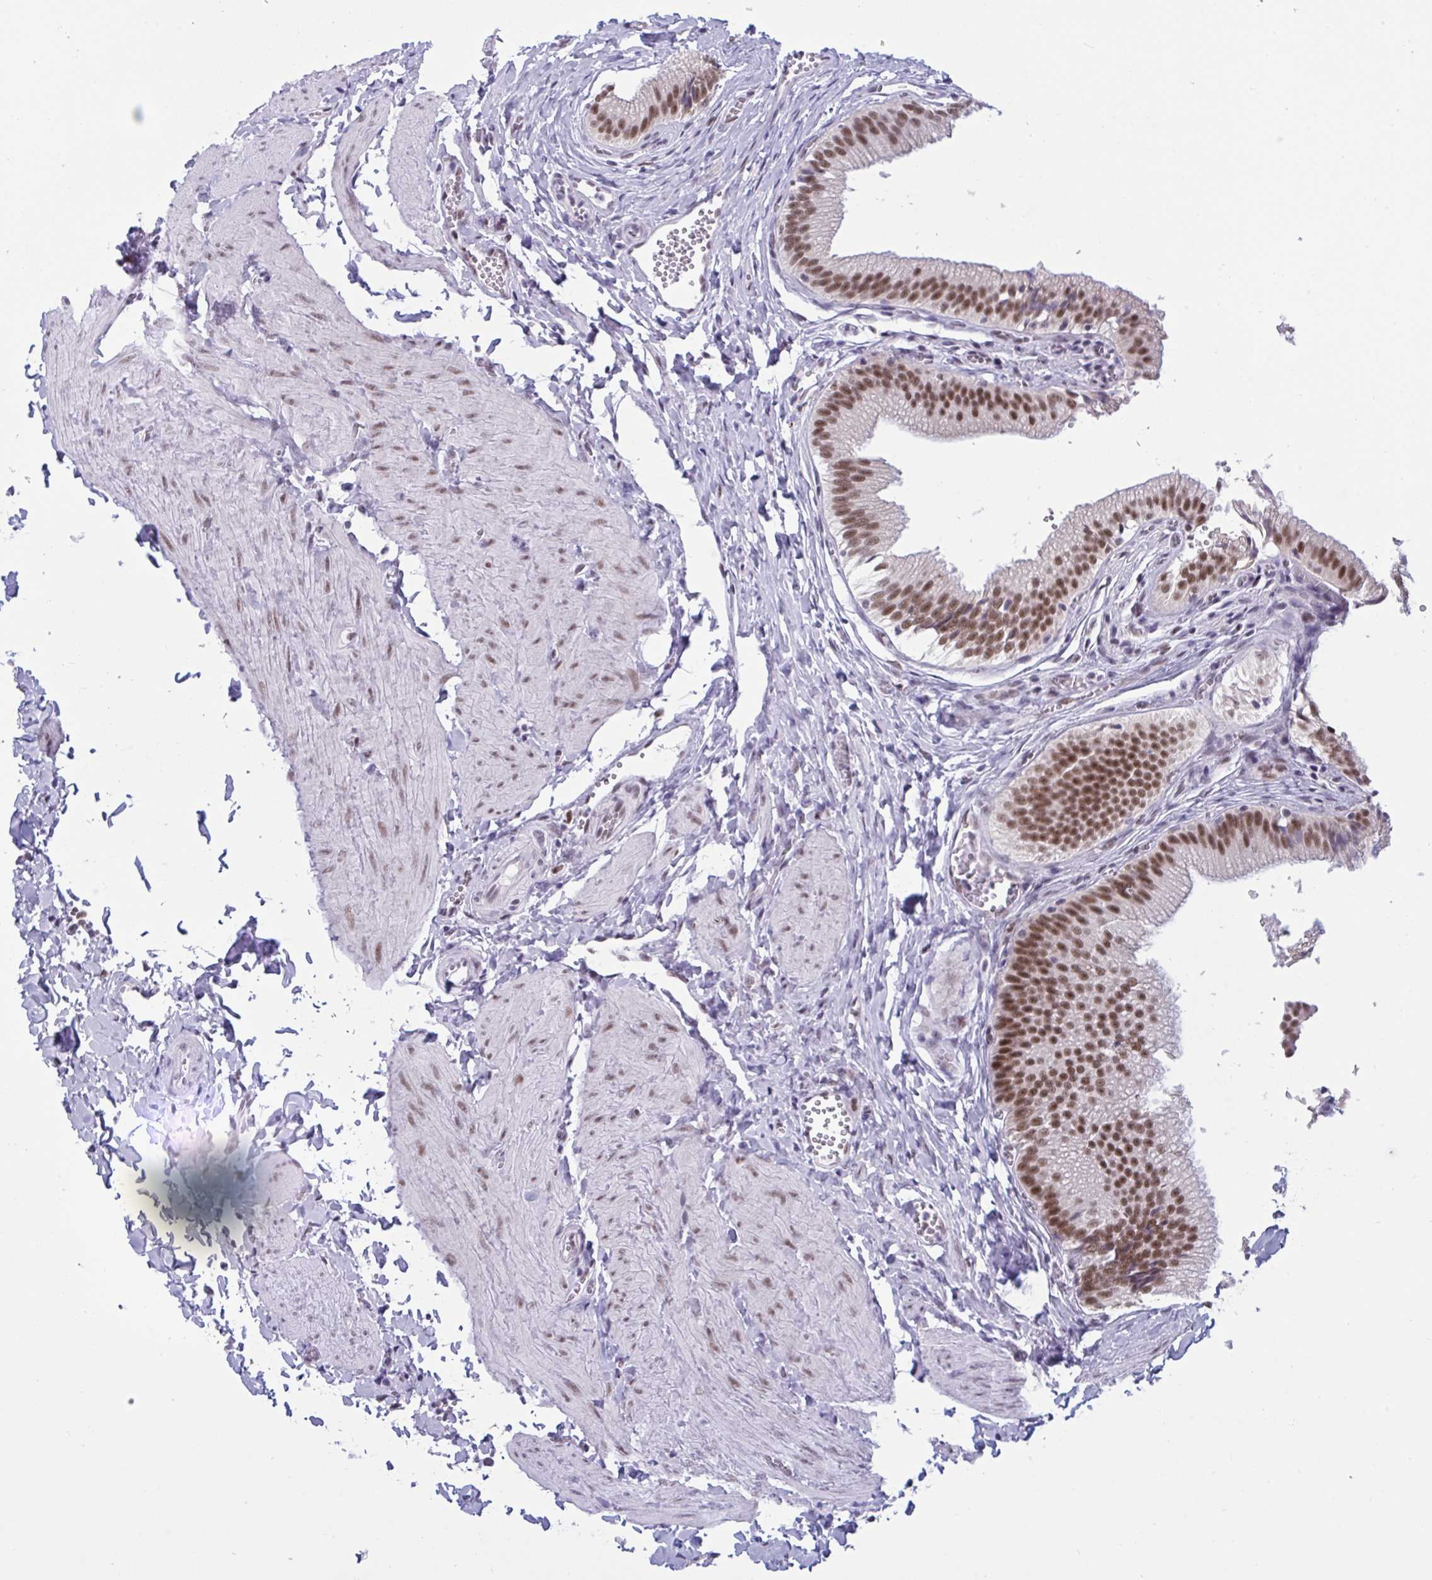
{"staining": {"intensity": "moderate", "quantity": ">75%", "location": "nuclear"}, "tissue": "gallbladder", "cell_type": "Glandular cells", "image_type": "normal", "snomed": [{"axis": "morphology", "description": "Normal tissue, NOS"}, {"axis": "topography", "description": "Gallbladder"}, {"axis": "topography", "description": "Peripheral nerve tissue"}], "caption": "A high-resolution image shows IHC staining of unremarkable gallbladder, which demonstrates moderate nuclear positivity in about >75% of glandular cells.", "gene": "PPP1R10", "patient": {"sex": "male", "age": 17}}